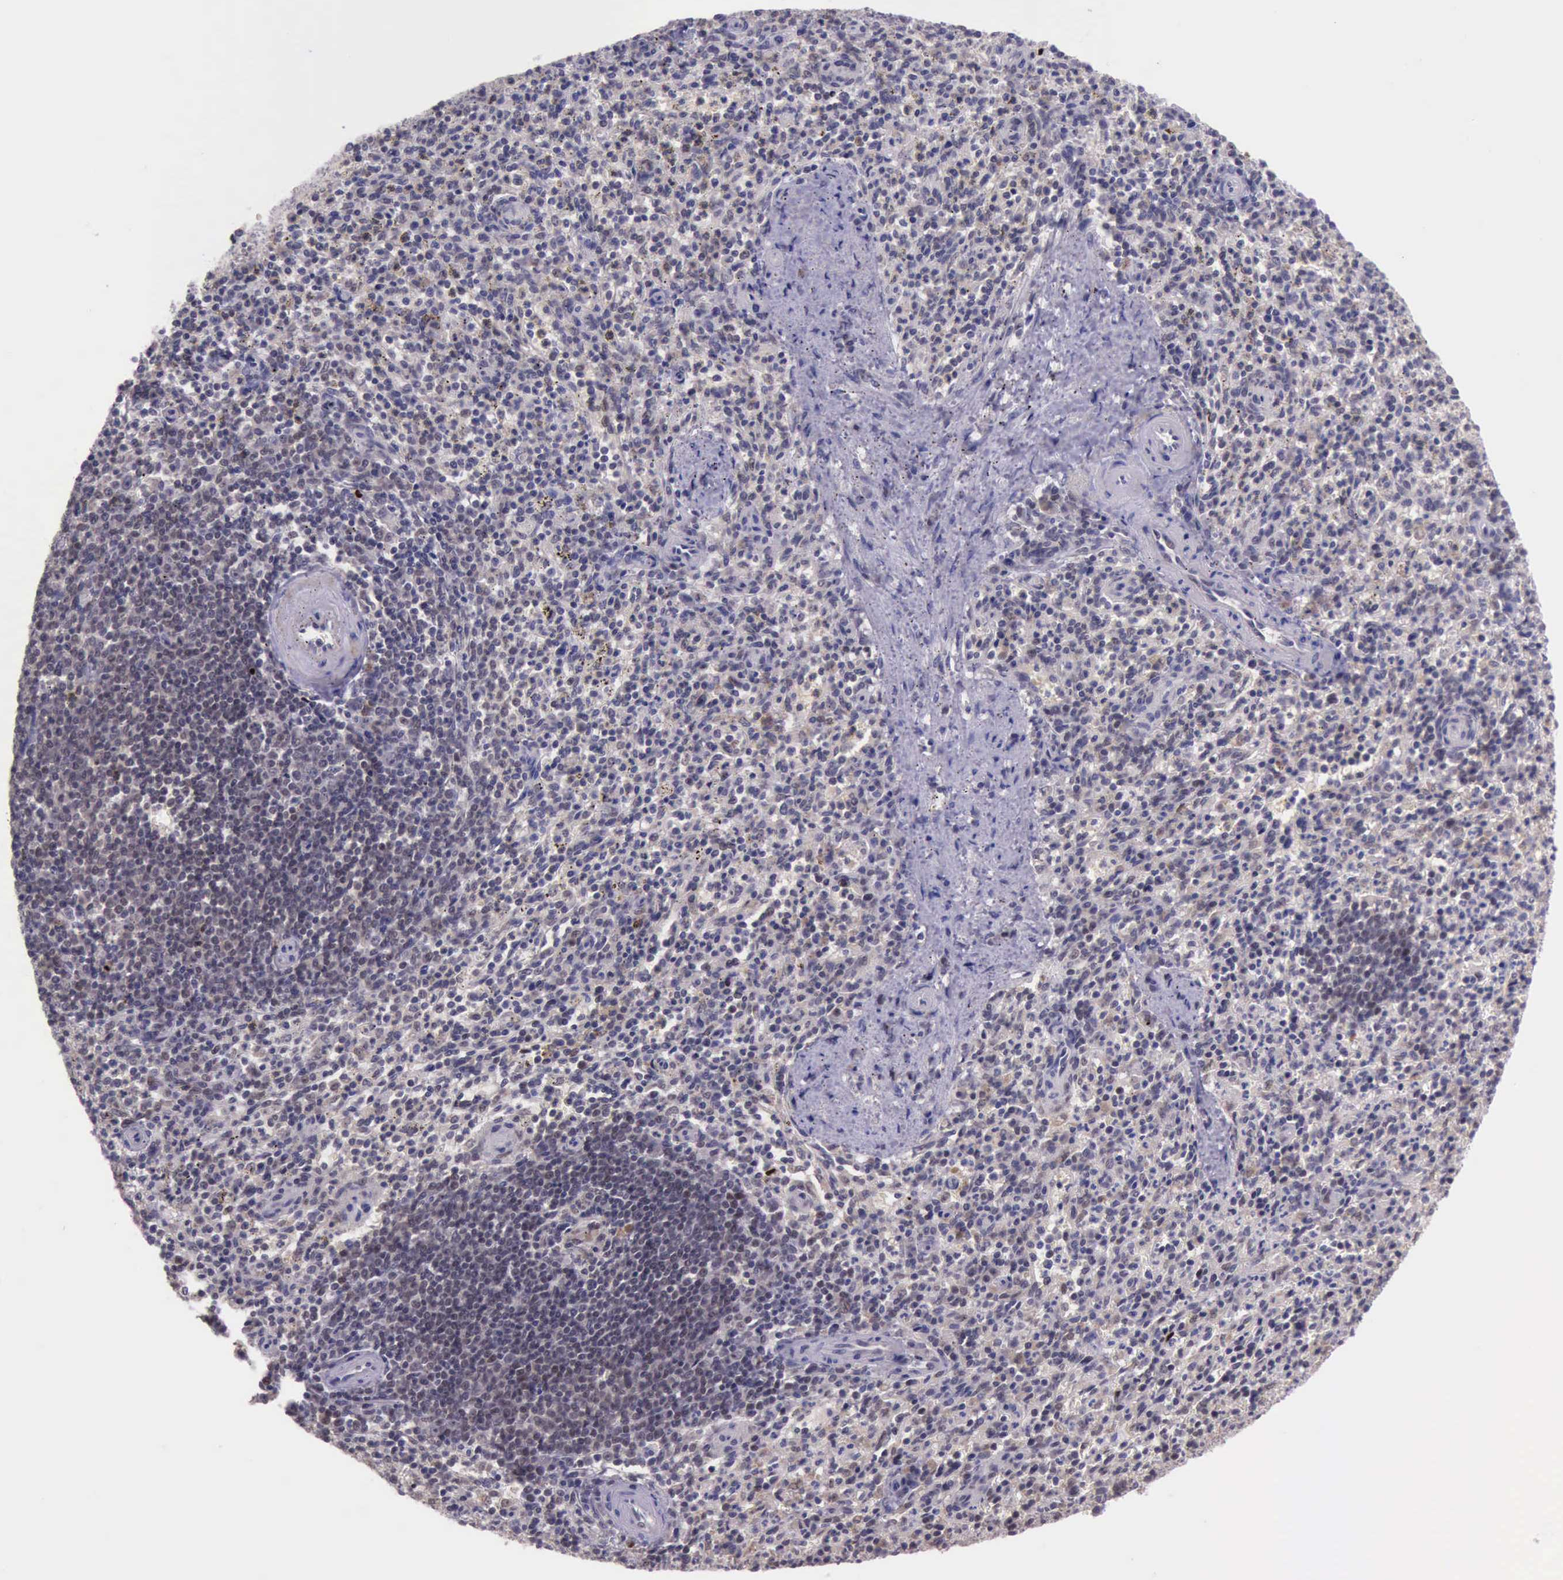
{"staining": {"intensity": "negative", "quantity": "none", "location": "none"}, "tissue": "spleen", "cell_type": "Cells in red pulp", "image_type": "normal", "snomed": [{"axis": "morphology", "description": "Normal tissue, NOS"}, {"axis": "topography", "description": "Spleen"}], "caption": "Spleen stained for a protein using immunohistochemistry (IHC) exhibits no positivity cells in red pulp.", "gene": "PARP1", "patient": {"sex": "male", "age": 72}}